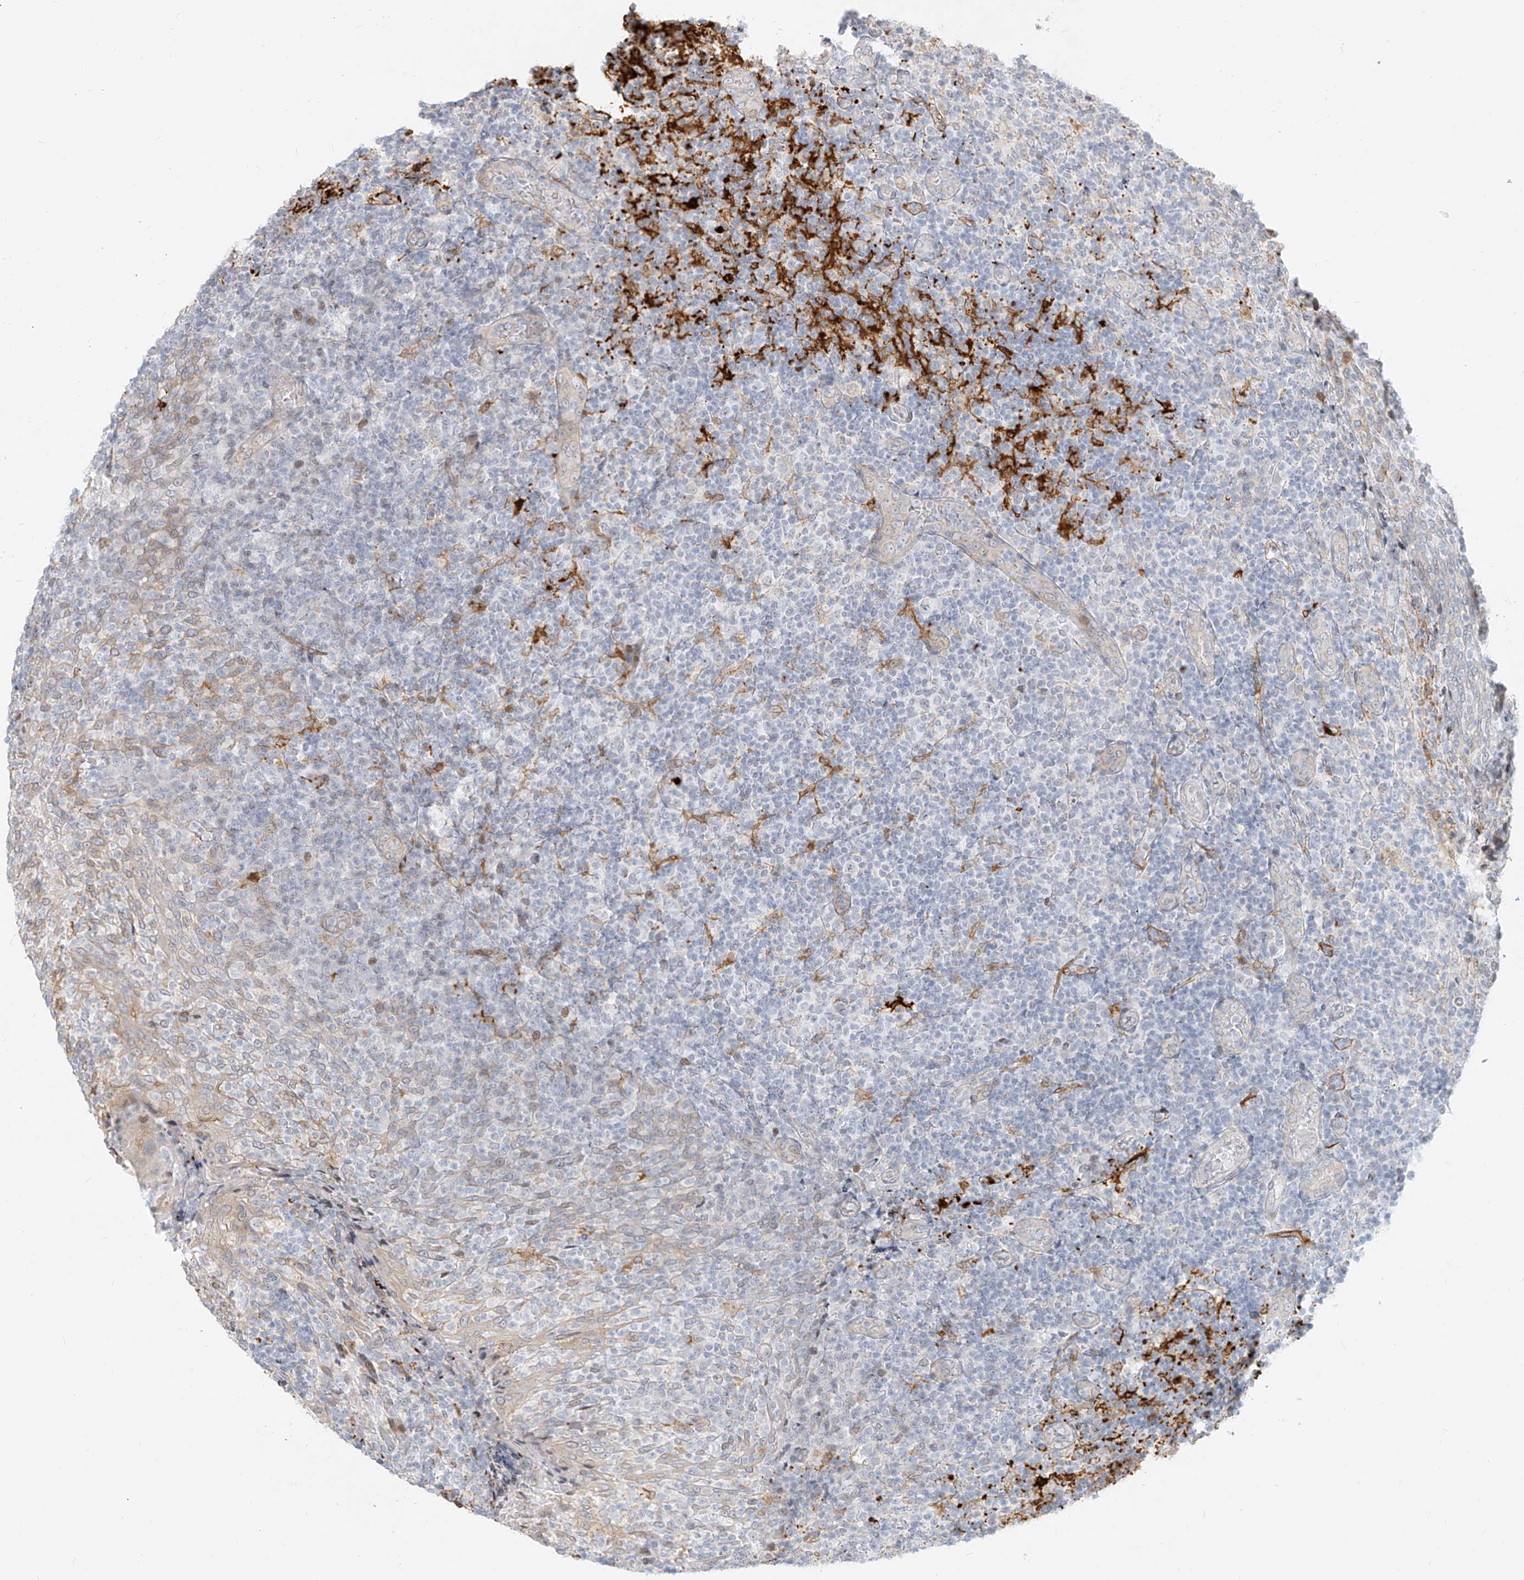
{"staining": {"intensity": "negative", "quantity": "none", "location": "none"}, "tissue": "tonsil", "cell_type": "Germinal center cells", "image_type": "normal", "snomed": [{"axis": "morphology", "description": "Normal tissue, NOS"}, {"axis": "topography", "description": "Tonsil"}], "caption": "The IHC image has no significant staining in germinal center cells of tonsil. (Stains: DAB immunohistochemistry with hematoxylin counter stain, Microscopy: brightfield microscopy at high magnification).", "gene": "NHSL1", "patient": {"sex": "female", "age": 19}}